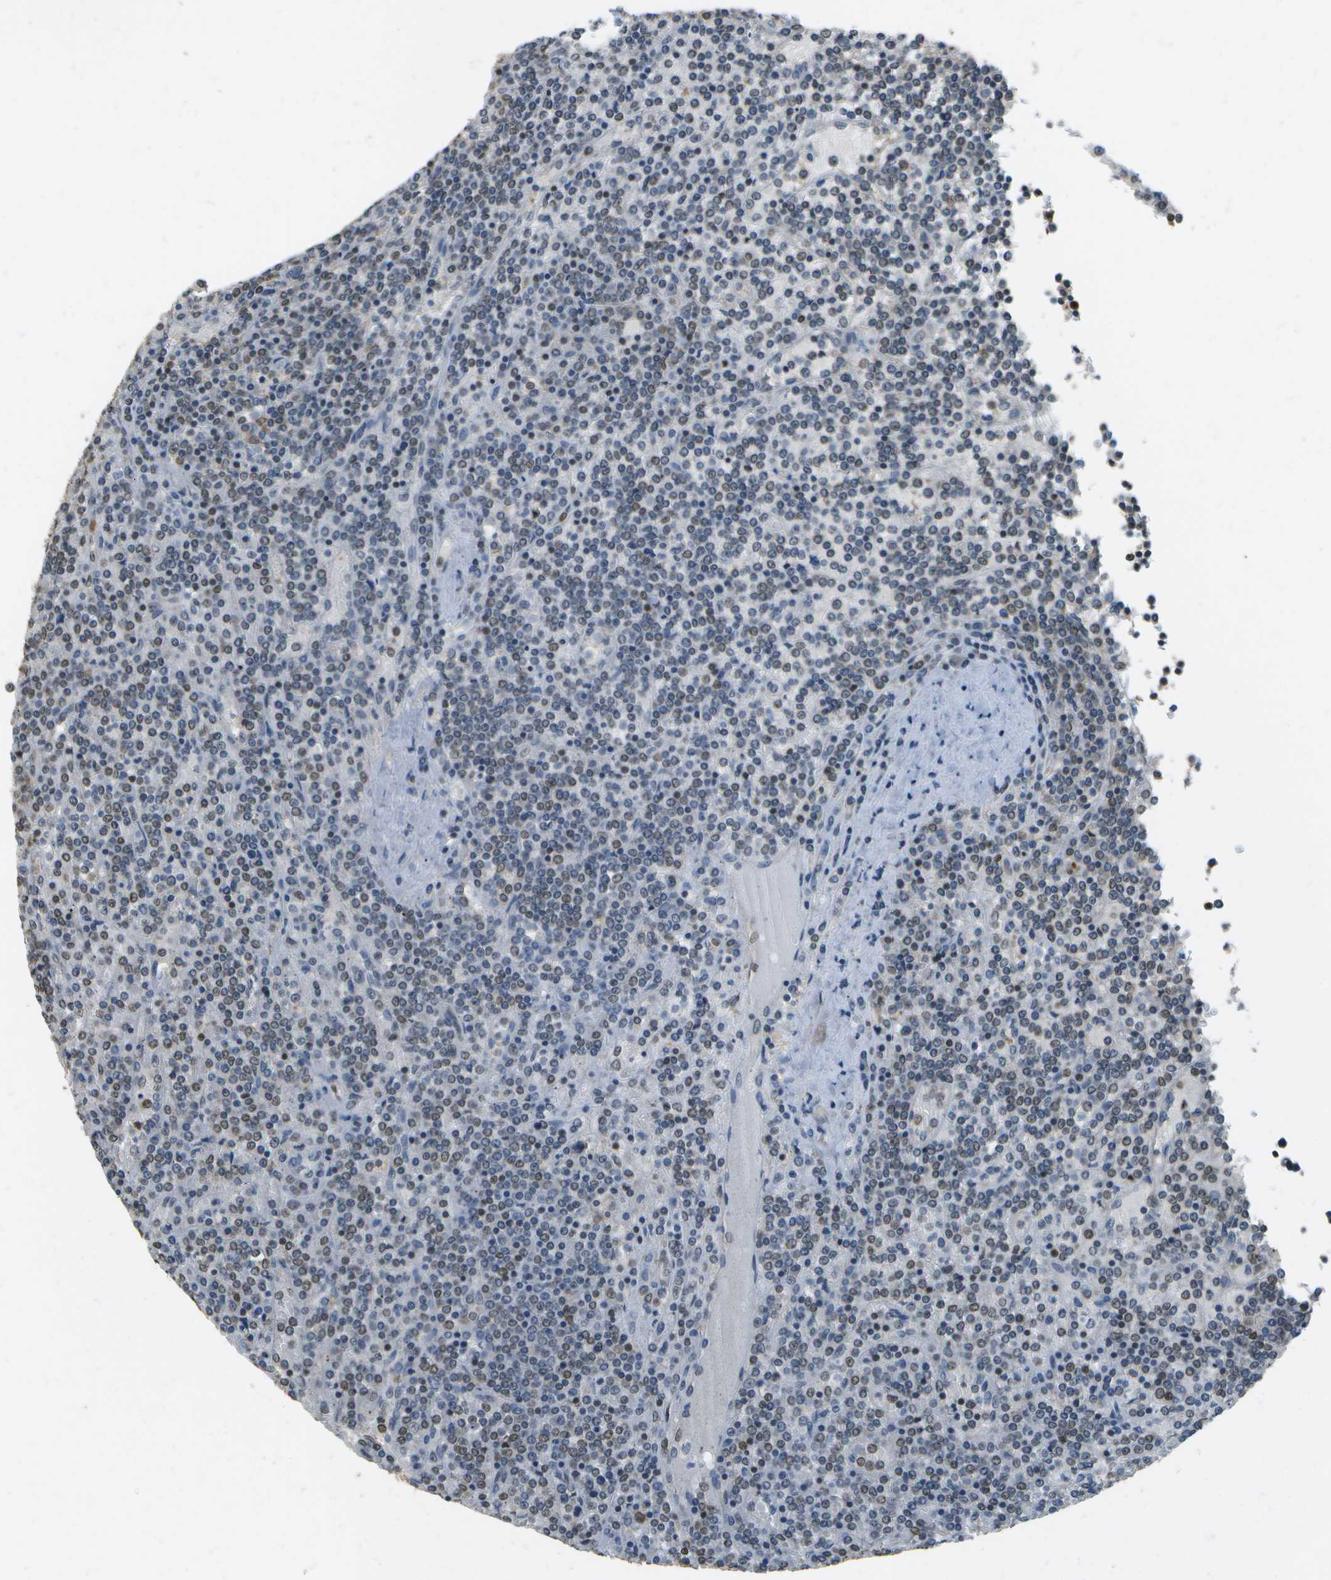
{"staining": {"intensity": "moderate", "quantity": "25%-75%", "location": "nuclear"}, "tissue": "lymphoma", "cell_type": "Tumor cells", "image_type": "cancer", "snomed": [{"axis": "morphology", "description": "Malignant lymphoma, non-Hodgkin's type, Low grade"}, {"axis": "topography", "description": "Spleen"}], "caption": "IHC of human malignant lymphoma, non-Hodgkin's type (low-grade) displays medium levels of moderate nuclear positivity in approximately 25%-75% of tumor cells. The staining was performed using DAB (3,3'-diaminobenzidine), with brown indicating positive protein expression. Nuclei are stained blue with hematoxylin.", "gene": "ABL2", "patient": {"sex": "female", "age": 19}}